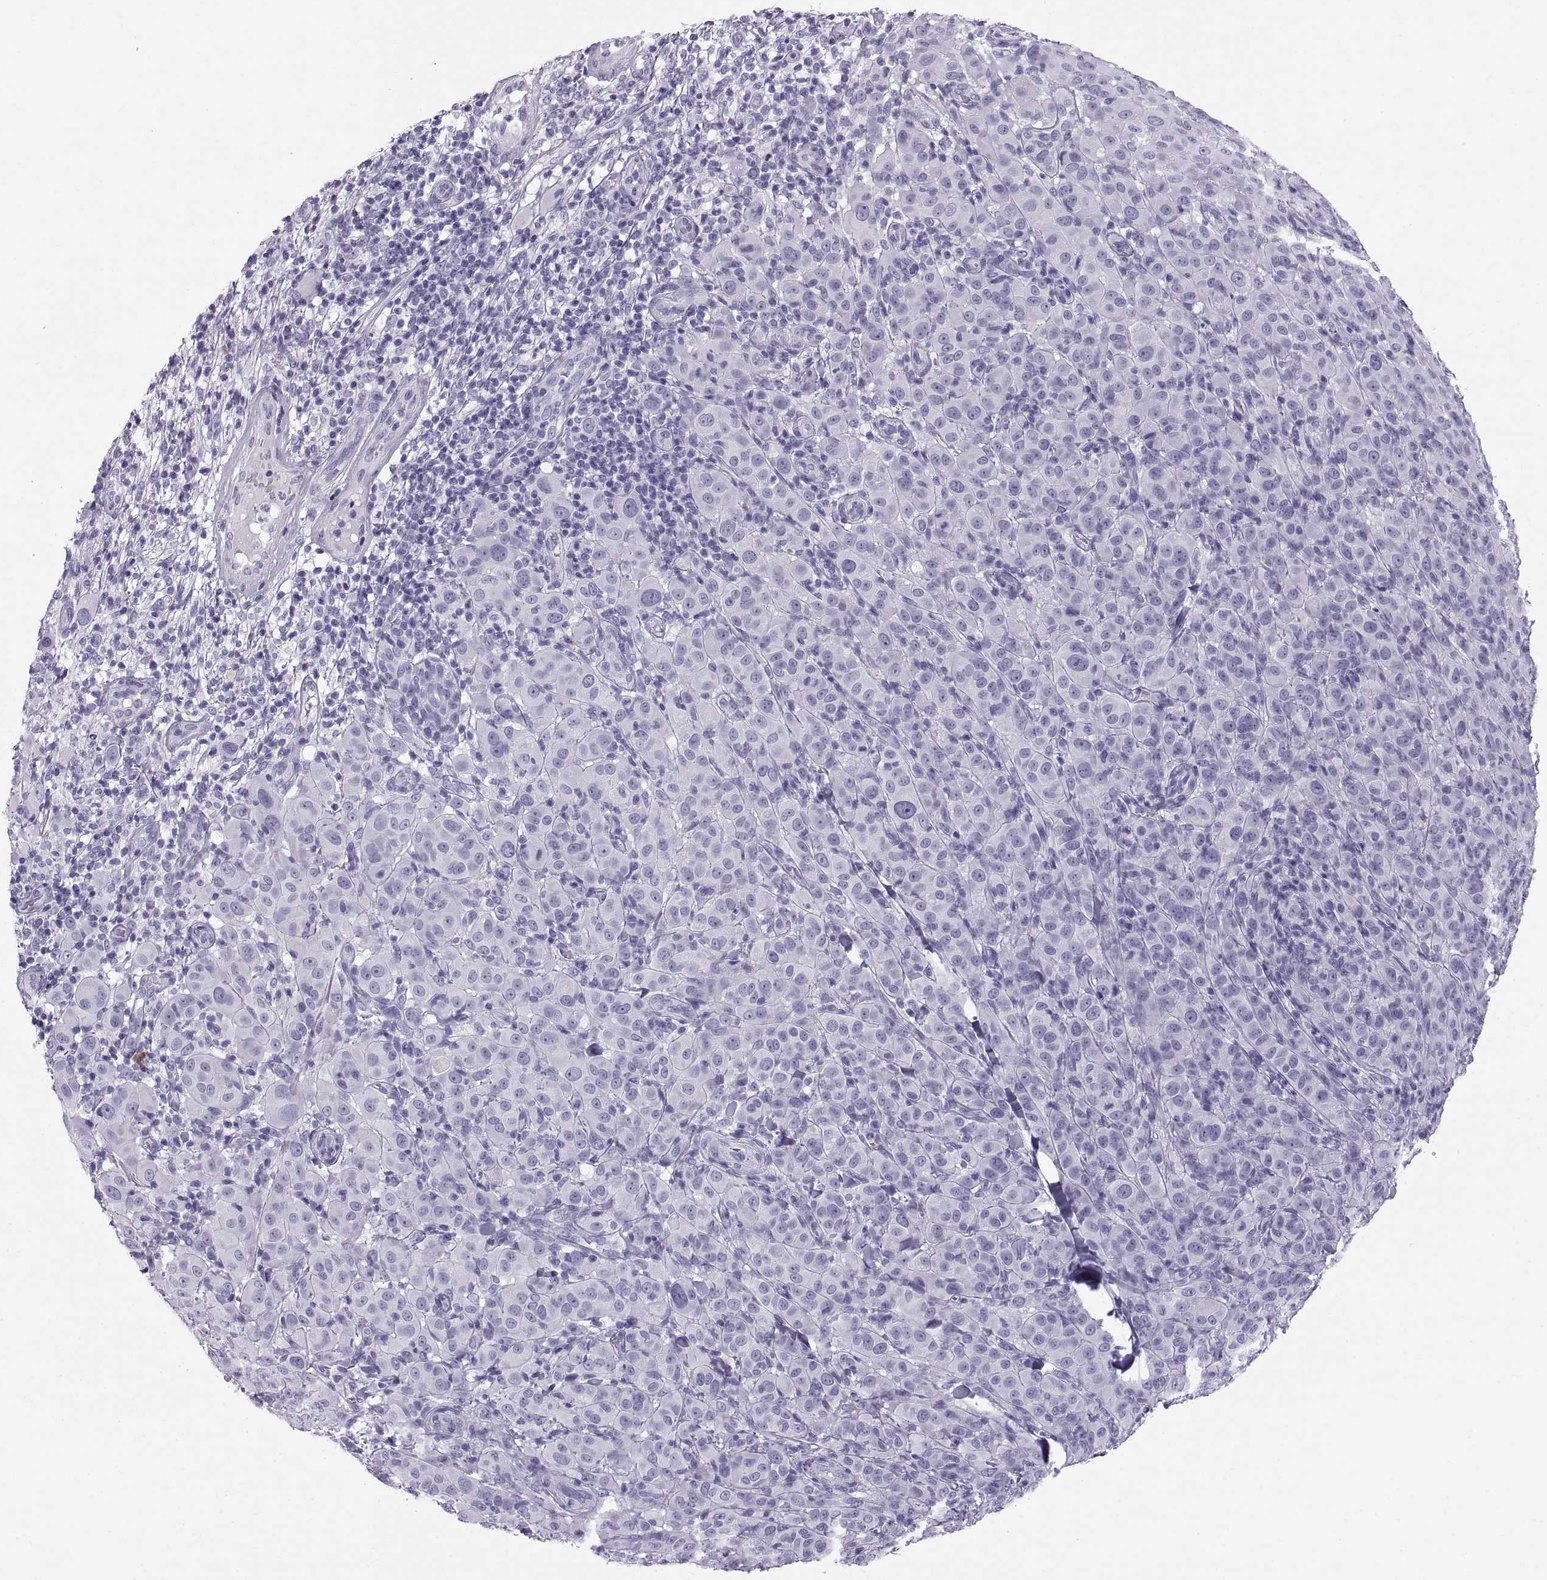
{"staining": {"intensity": "negative", "quantity": "none", "location": "none"}, "tissue": "melanoma", "cell_type": "Tumor cells", "image_type": "cancer", "snomed": [{"axis": "morphology", "description": "Malignant melanoma, NOS"}, {"axis": "topography", "description": "Skin"}], "caption": "Malignant melanoma was stained to show a protein in brown. There is no significant staining in tumor cells.", "gene": "CT47A10", "patient": {"sex": "female", "age": 87}}